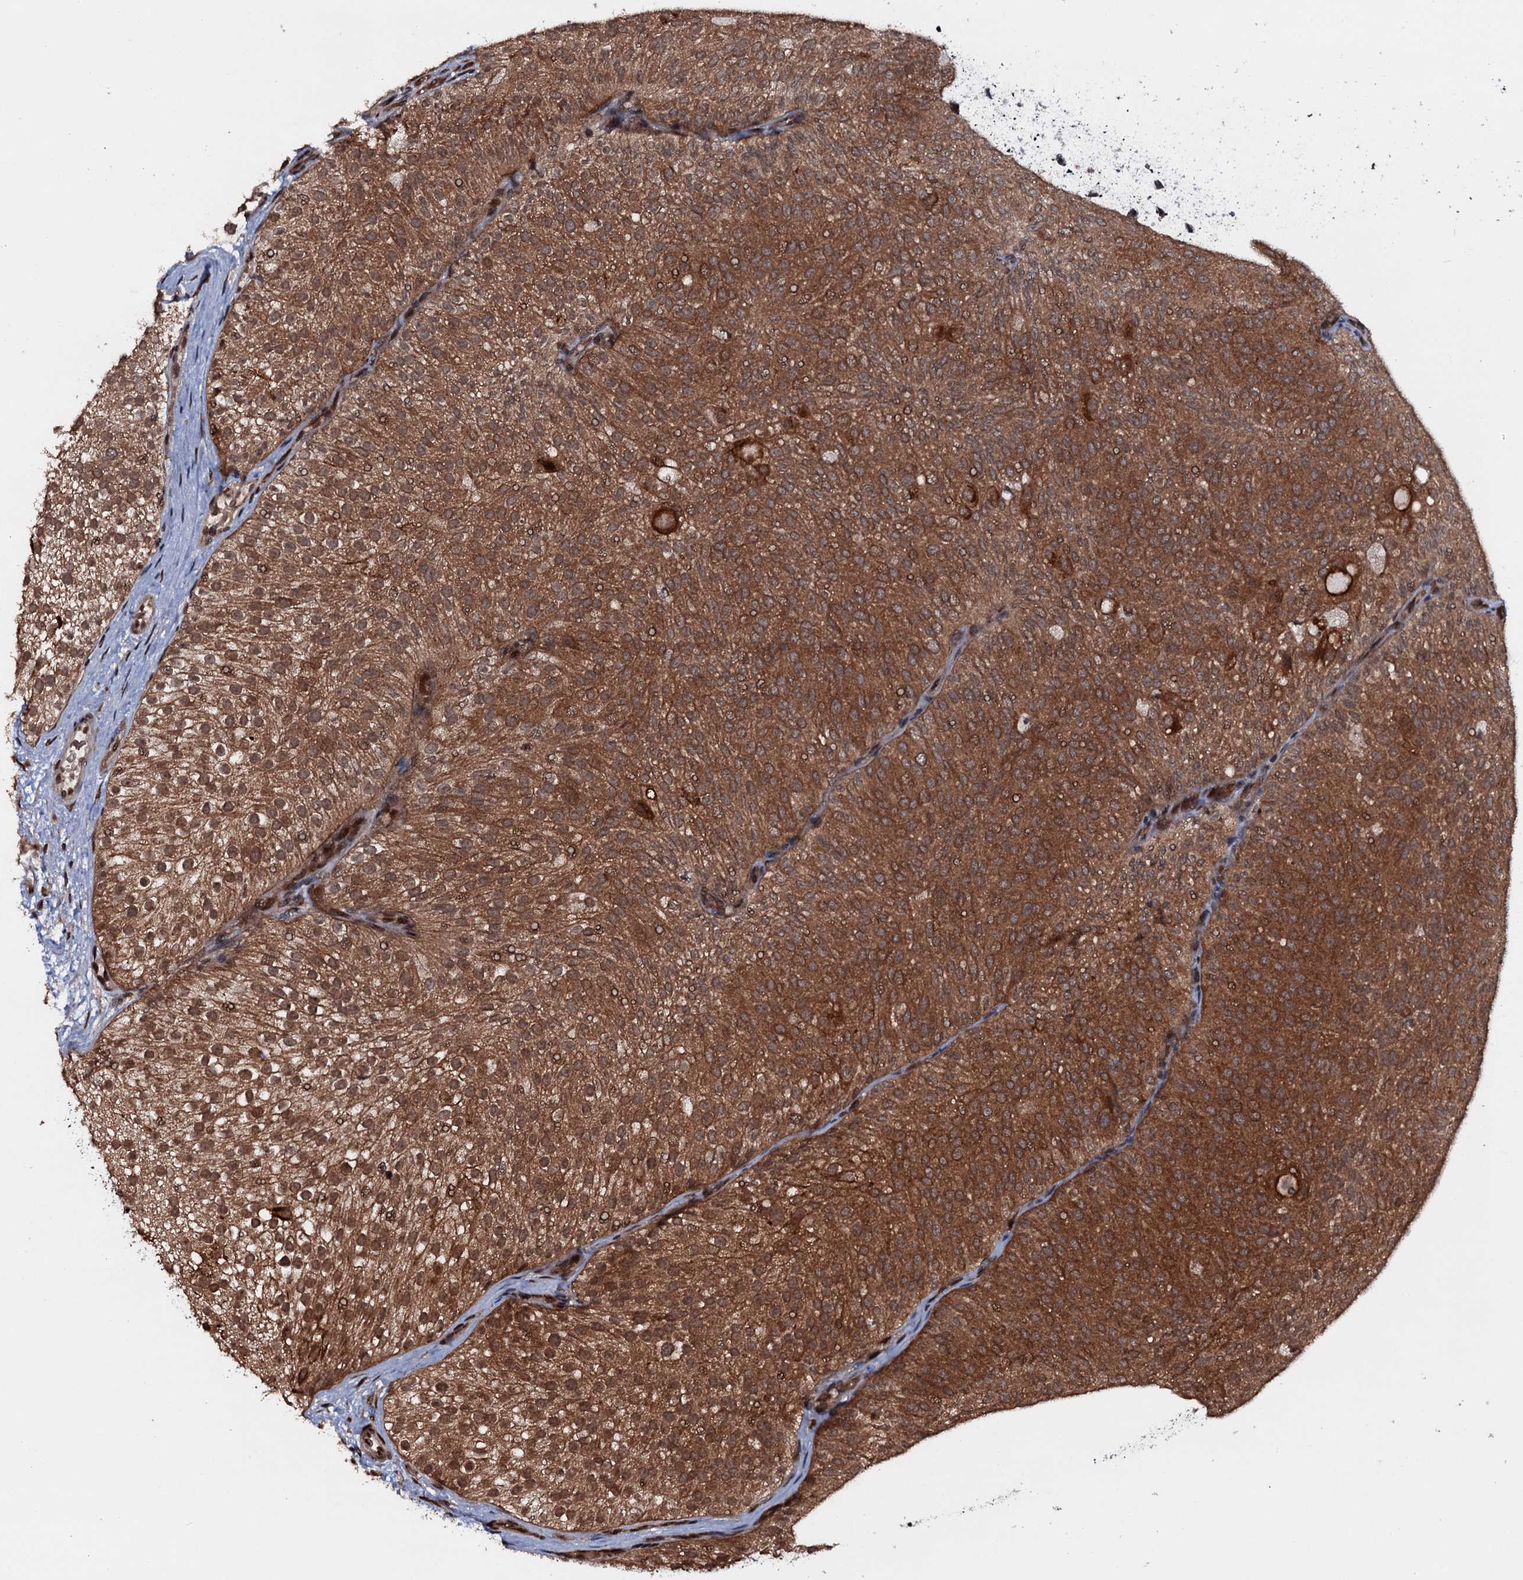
{"staining": {"intensity": "strong", "quantity": ">75%", "location": "cytoplasmic/membranous"}, "tissue": "urothelial cancer", "cell_type": "Tumor cells", "image_type": "cancer", "snomed": [{"axis": "morphology", "description": "Urothelial carcinoma, Low grade"}, {"axis": "topography", "description": "Urinary bladder"}], "caption": "Brown immunohistochemical staining in human urothelial carcinoma (low-grade) demonstrates strong cytoplasmic/membranous expression in approximately >75% of tumor cells.", "gene": "HDDC3", "patient": {"sex": "male", "age": 78}}